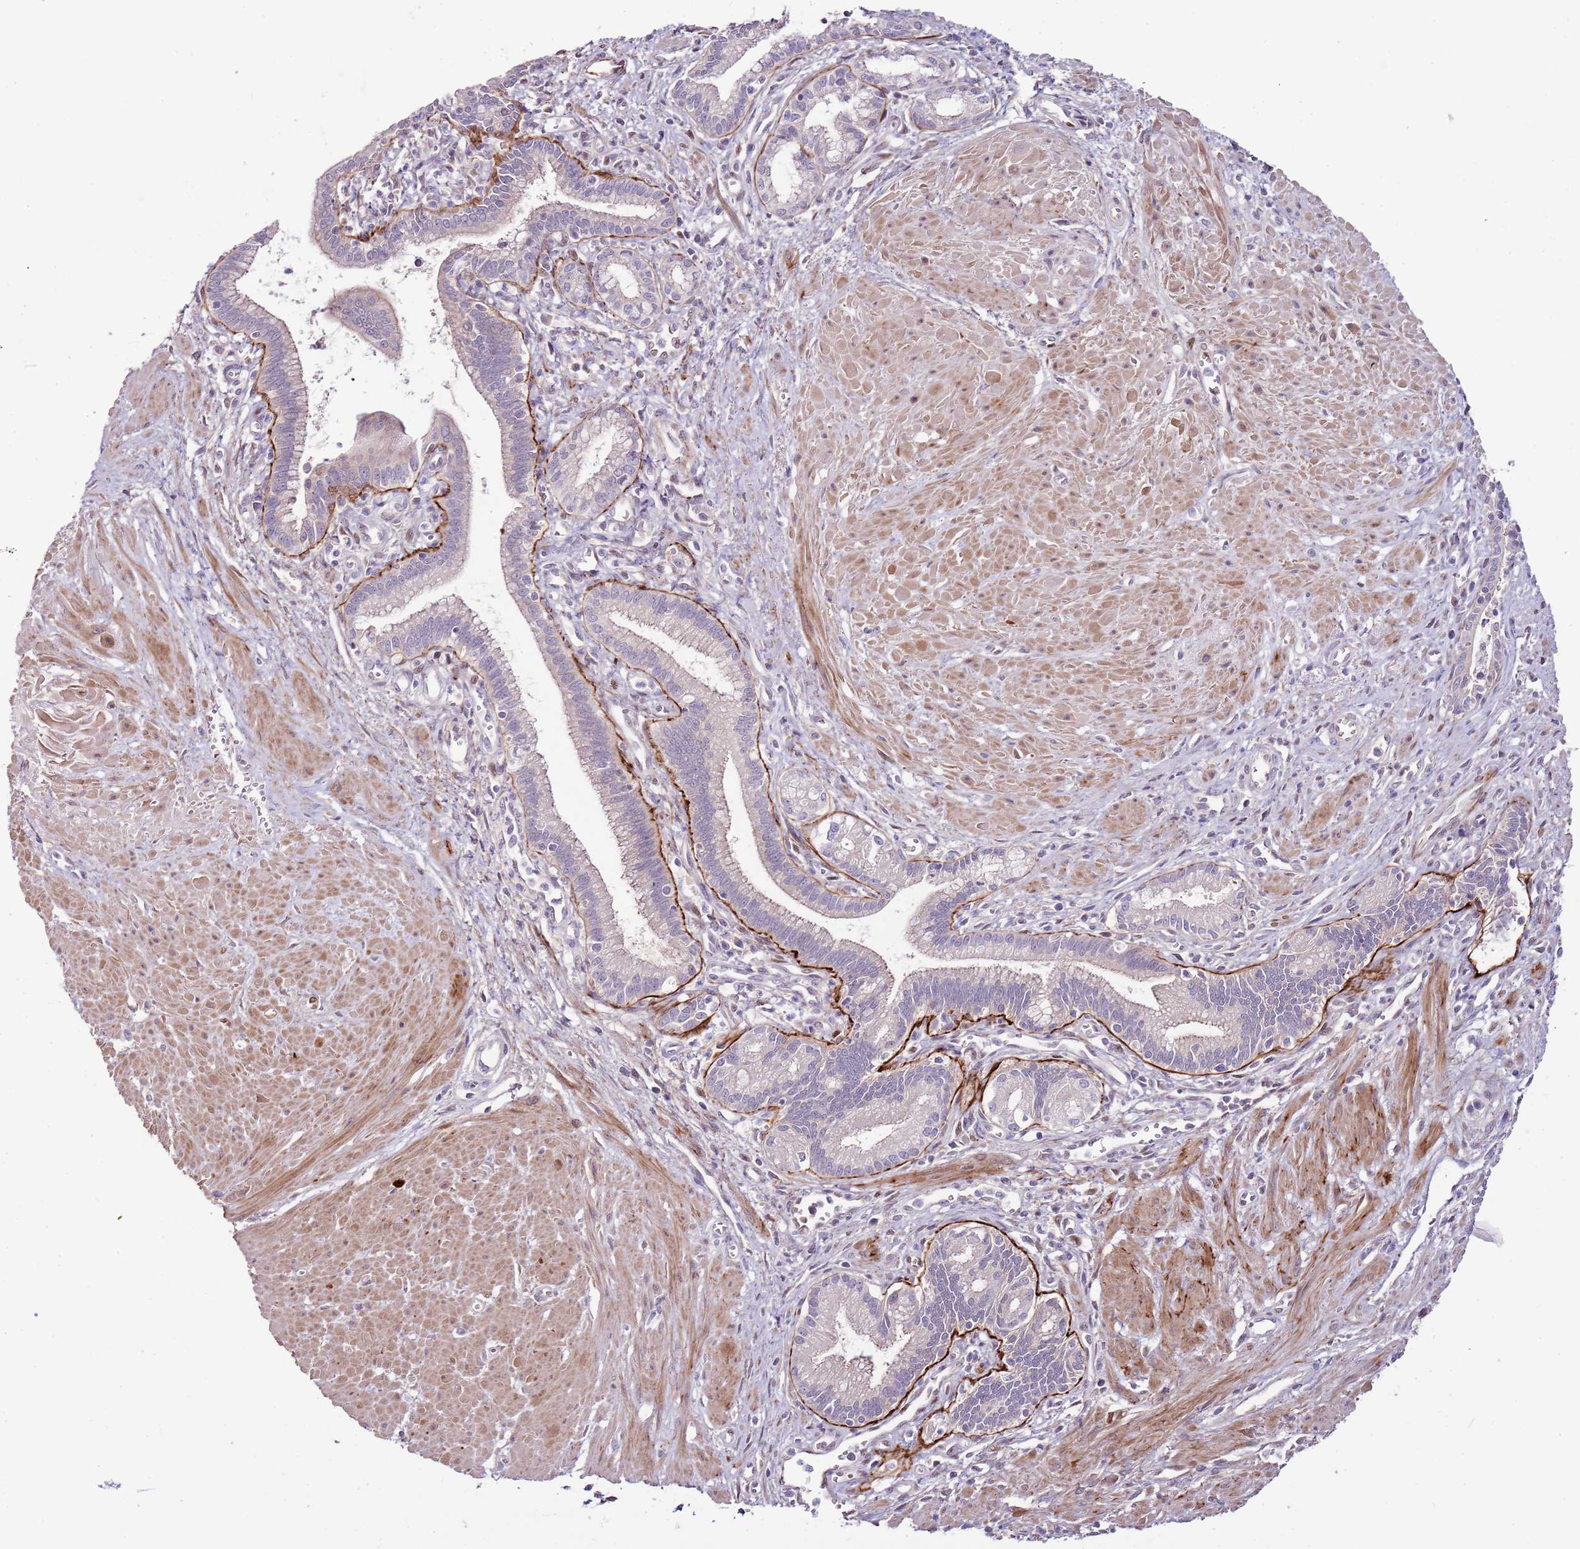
{"staining": {"intensity": "negative", "quantity": "none", "location": "none"}, "tissue": "pancreatic cancer", "cell_type": "Tumor cells", "image_type": "cancer", "snomed": [{"axis": "morphology", "description": "Adenocarcinoma, NOS"}, {"axis": "topography", "description": "Pancreas"}], "caption": "An image of pancreatic cancer (adenocarcinoma) stained for a protein displays no brown staining in tumor cells. The staining was performed using DAB (3,3'-diaminobenzidine) to visualize the protein expression in brown, while the nuclei were stained in blue with hematoxylin (Magnification: 20x).", "gene": "NKX2-3", "patient": {"sex": "male", "age": 78}}